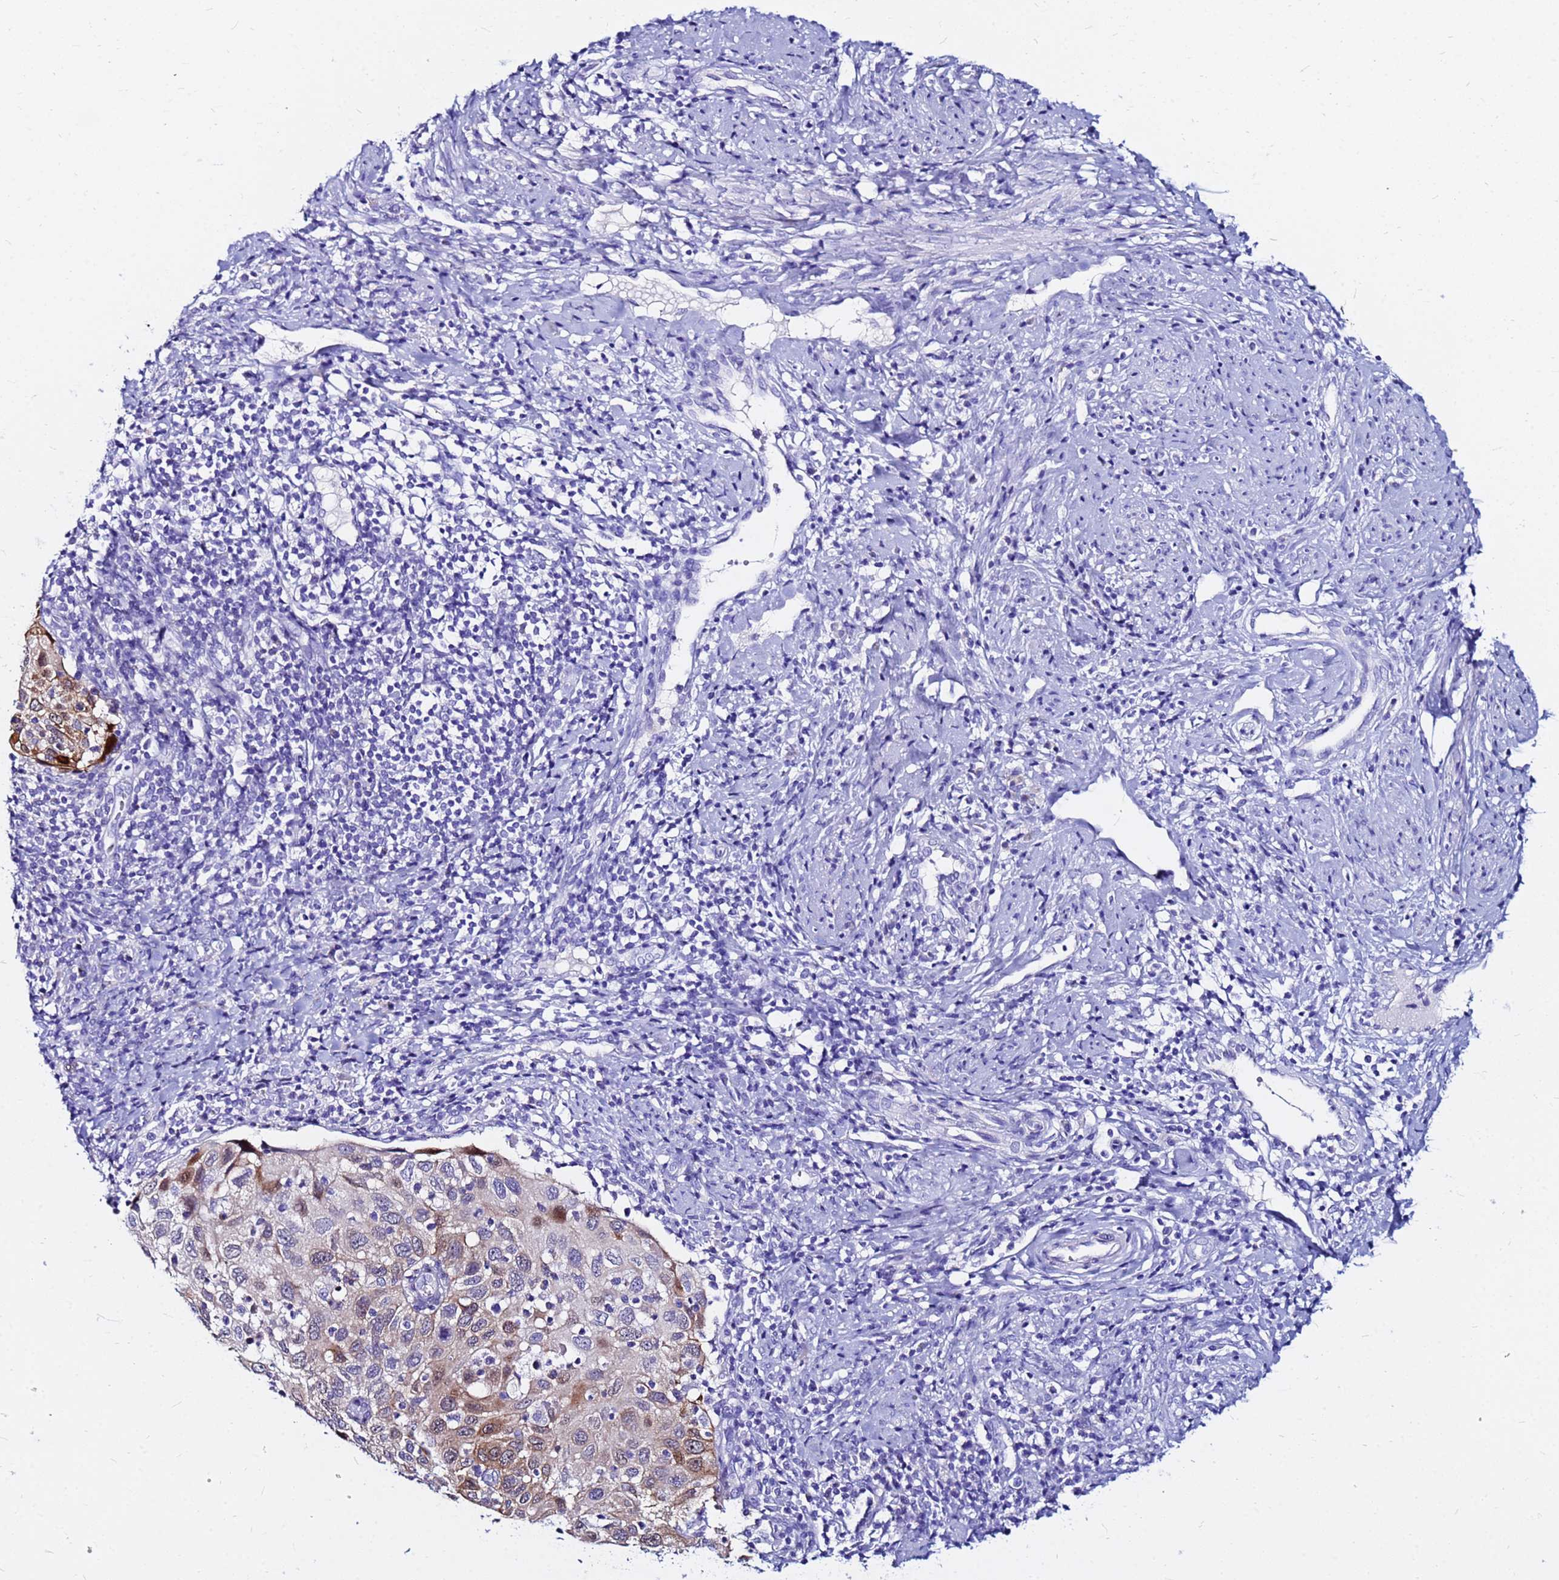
{"staining": {"intensity": "moderate", "quantity": "25%-75%", "location": "cytoplasmic/membranous"}, "tissue": "cervical cancer", "cell_type": "Tumor cells", "image_type": "cancer", "snomed": [{"axis": "morphology", "description": "Squamous cell carcinoma, NOS"}, {"axis": "topography", "description": "Cervix"}], "caption": "Cervical cancer (squamous cell carcinoma) stained for a protein displays moderate cytoplasmic/membranous positivity in tumor cells.", "gene": "PPP1R14C", "patient": {"sex": "female", "age": 70}}